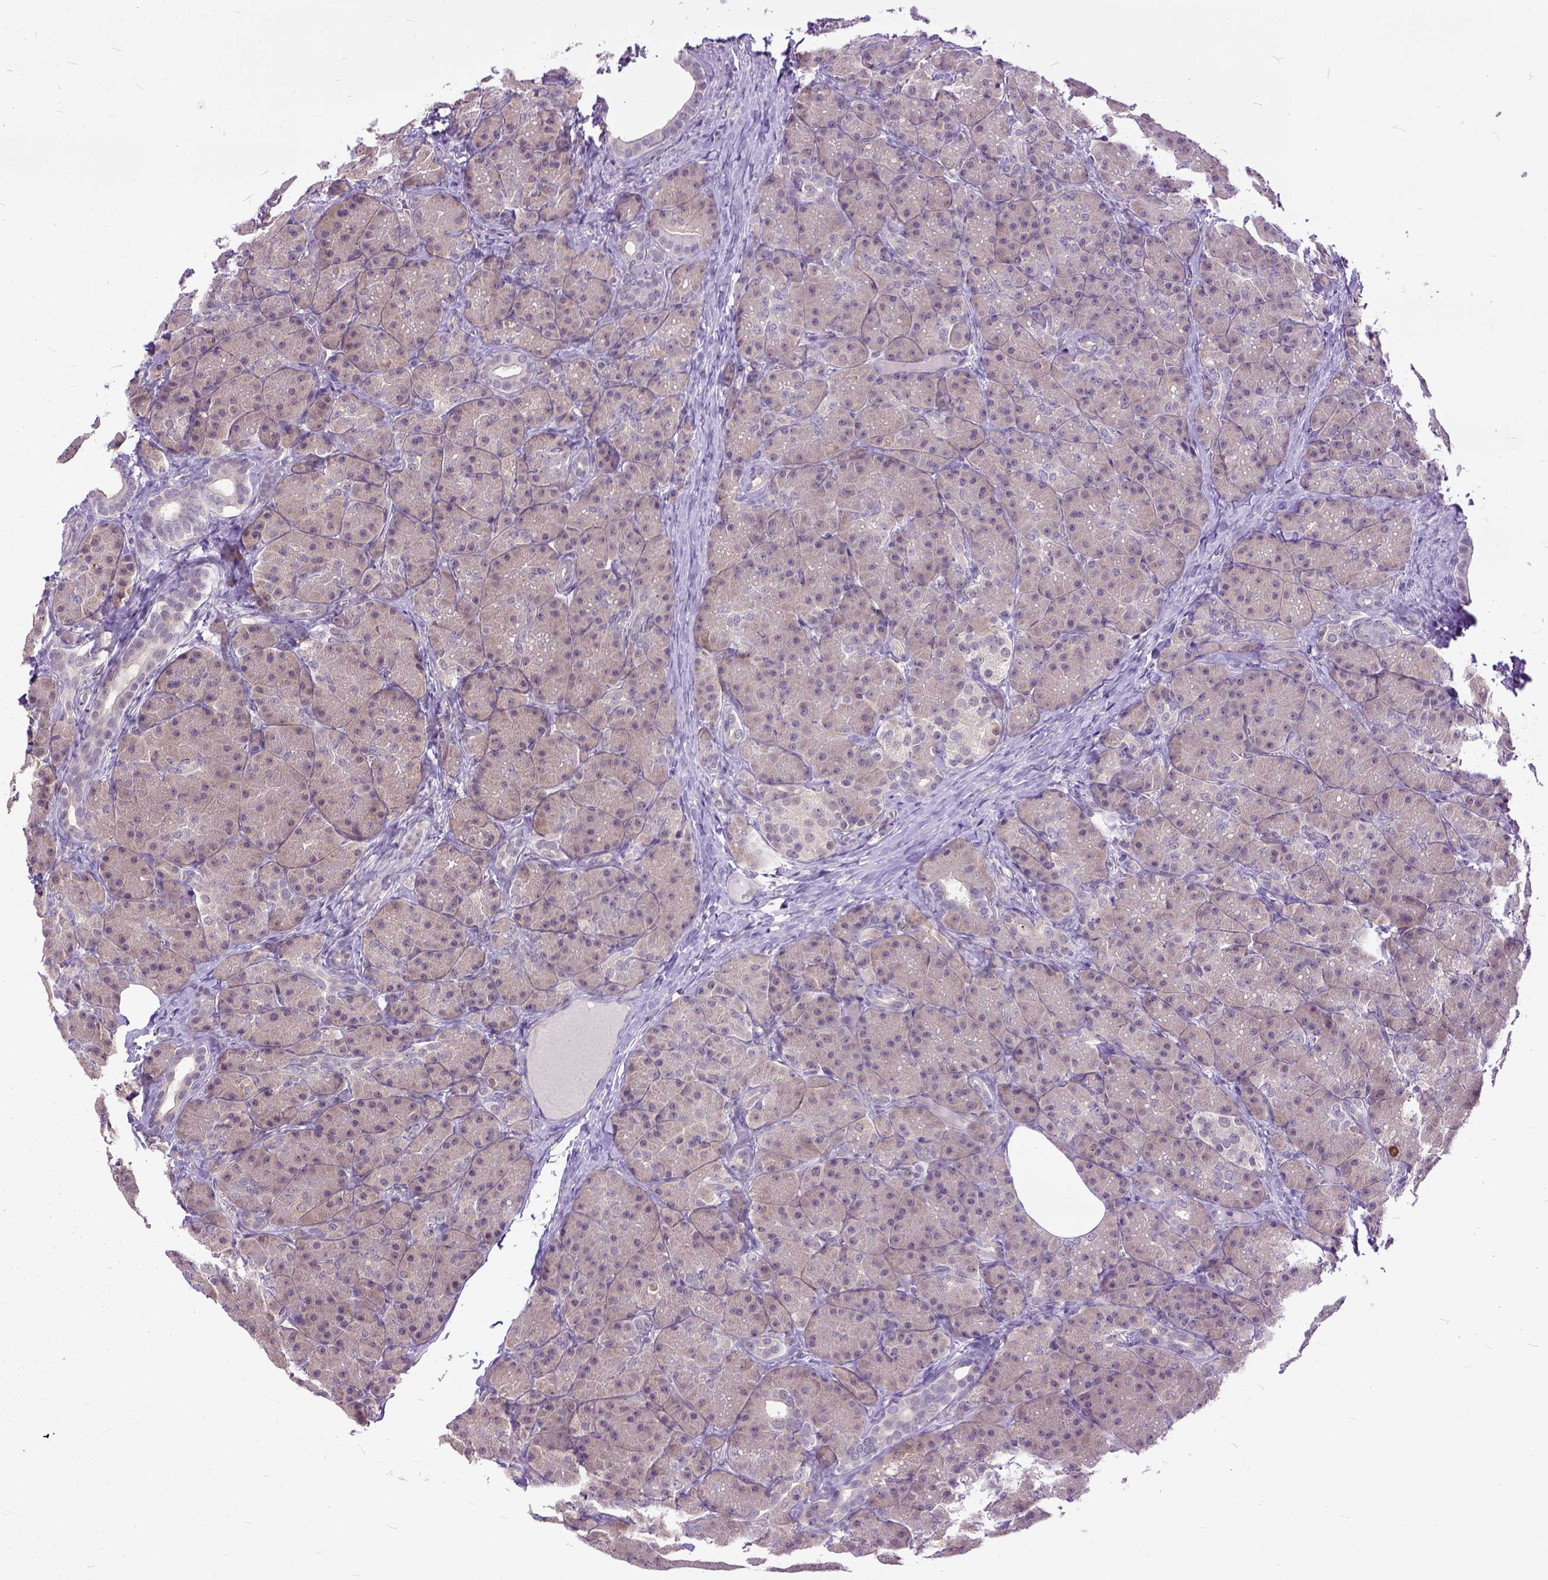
{"staining": {"intensity": "weak", "quantity": "25%-75%", "location": "cytoplasmic/membranous"}, "tissue": "pancreas", "cell_type": "Exocrine glandular cells", "image_type": "normal", "snomed": [{"axis": "morphology", "description": "Normal tissue, NOS"}, {"axis": "topography", "description": "Pancreas"}], "caption": "Human pancreas stained with a brown dye shows weak cytoplasmic/membranous positive expression in about 25%-75% of exocrine glandular cells.", "gene": "TCEAL7", "patient": {"sex": "male", "age": 57}}